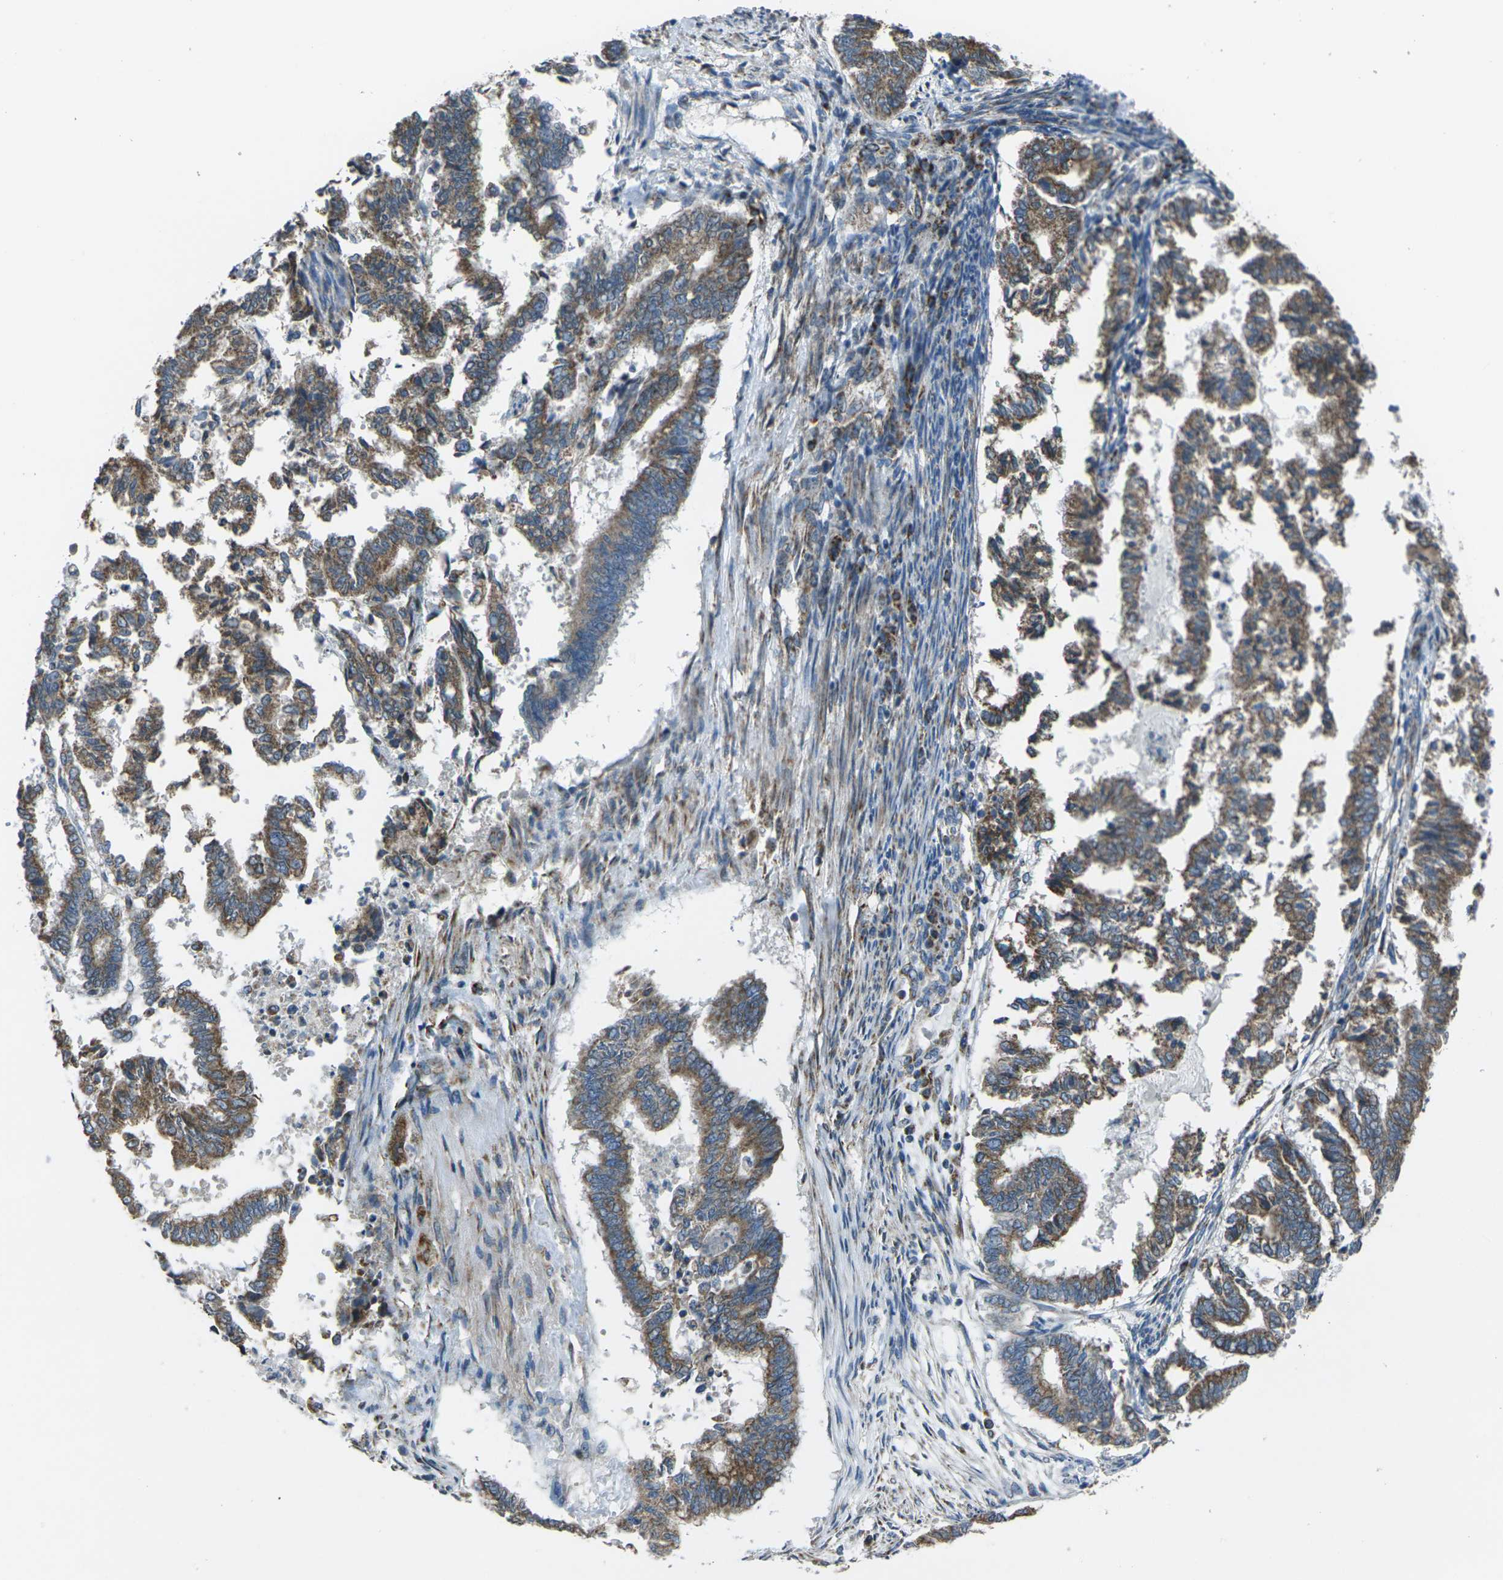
{"staining": {"intensity": "moderate", "quantity": ">75%", "location": "cytoplasmic/membranous"}, "tissue": "endometrial cancer", "cell_type": "Tumor cells", "image_type": "cancer", "snomed": [{"axis": "morphology", "description": "Necrosis, NOS"}, {"axis": "morphology", "description": "Adenocarcinoma, NOS"}, {"axis": "topography", "description": "Endometrium"}], "caption": "IHC (DAB (3,3'-diaminobenzidine)) staining of endometrial cancer (adenocarcinoma) reveals moderate cytoplasmic/membranous protein expression in about >75% of tumor cells.", "gene": "TMEM120B", "patient": {"sex": "female", "age": 79}}